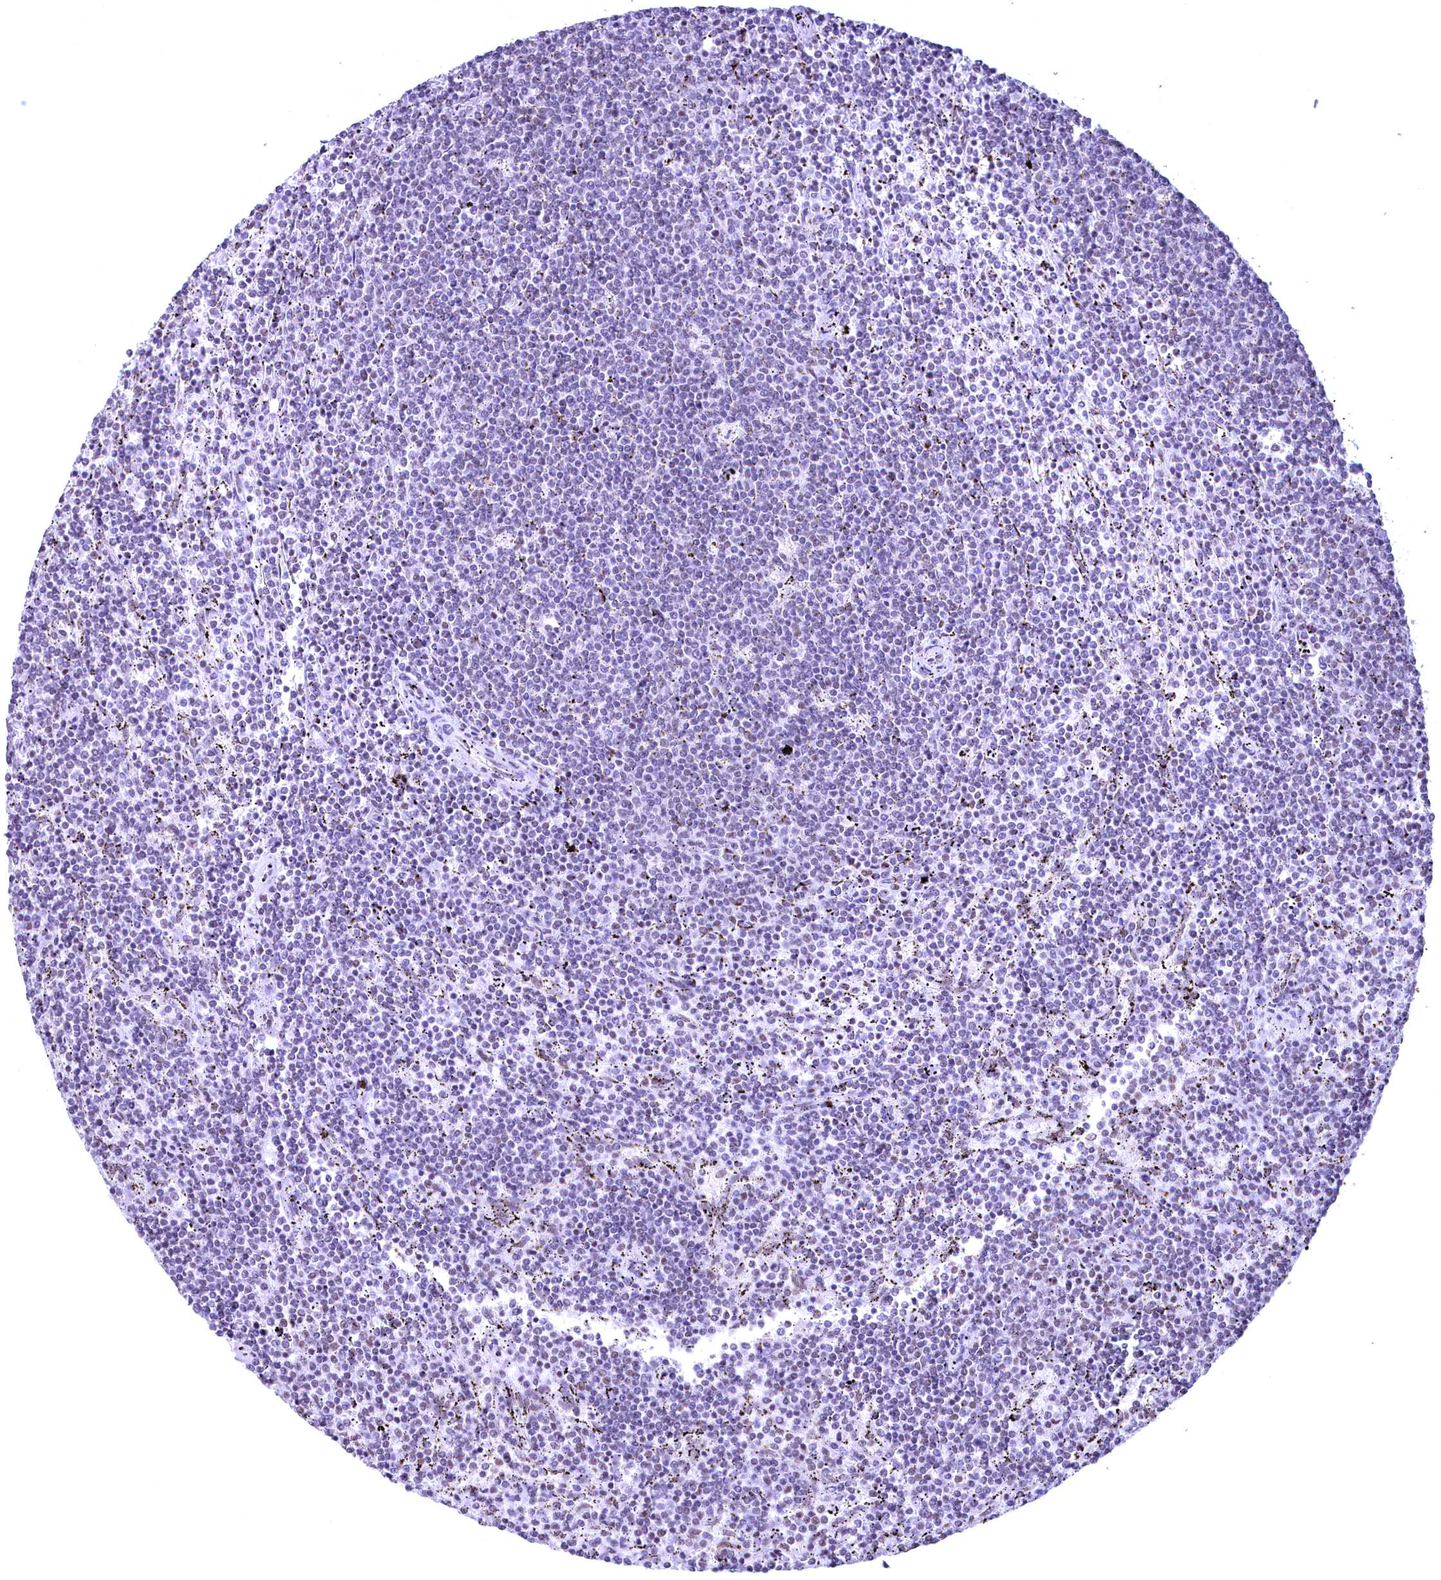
{"staining": {"intensity": "negative", "quantity": "none", "location": "none"}, "tissue": "lymphoma", "cell_type": "Tumor cells", "image_type": "cancer", "snomed": [{"axis": "morphology", "description": "Malignant lymphoma, non-Hodgkin's type, Low grade"}, {"axis": "topography", "description": "Spleen"}], "caption": "A high-resolution image shows immunohistochemistry (IHC) staining of low-grade malignant lymphoma, non-Hodgkin's type, which reveals no significant staining in tumor cells.", "gene": "CDC26", "patient": {"sex": "female", "age": 50}}